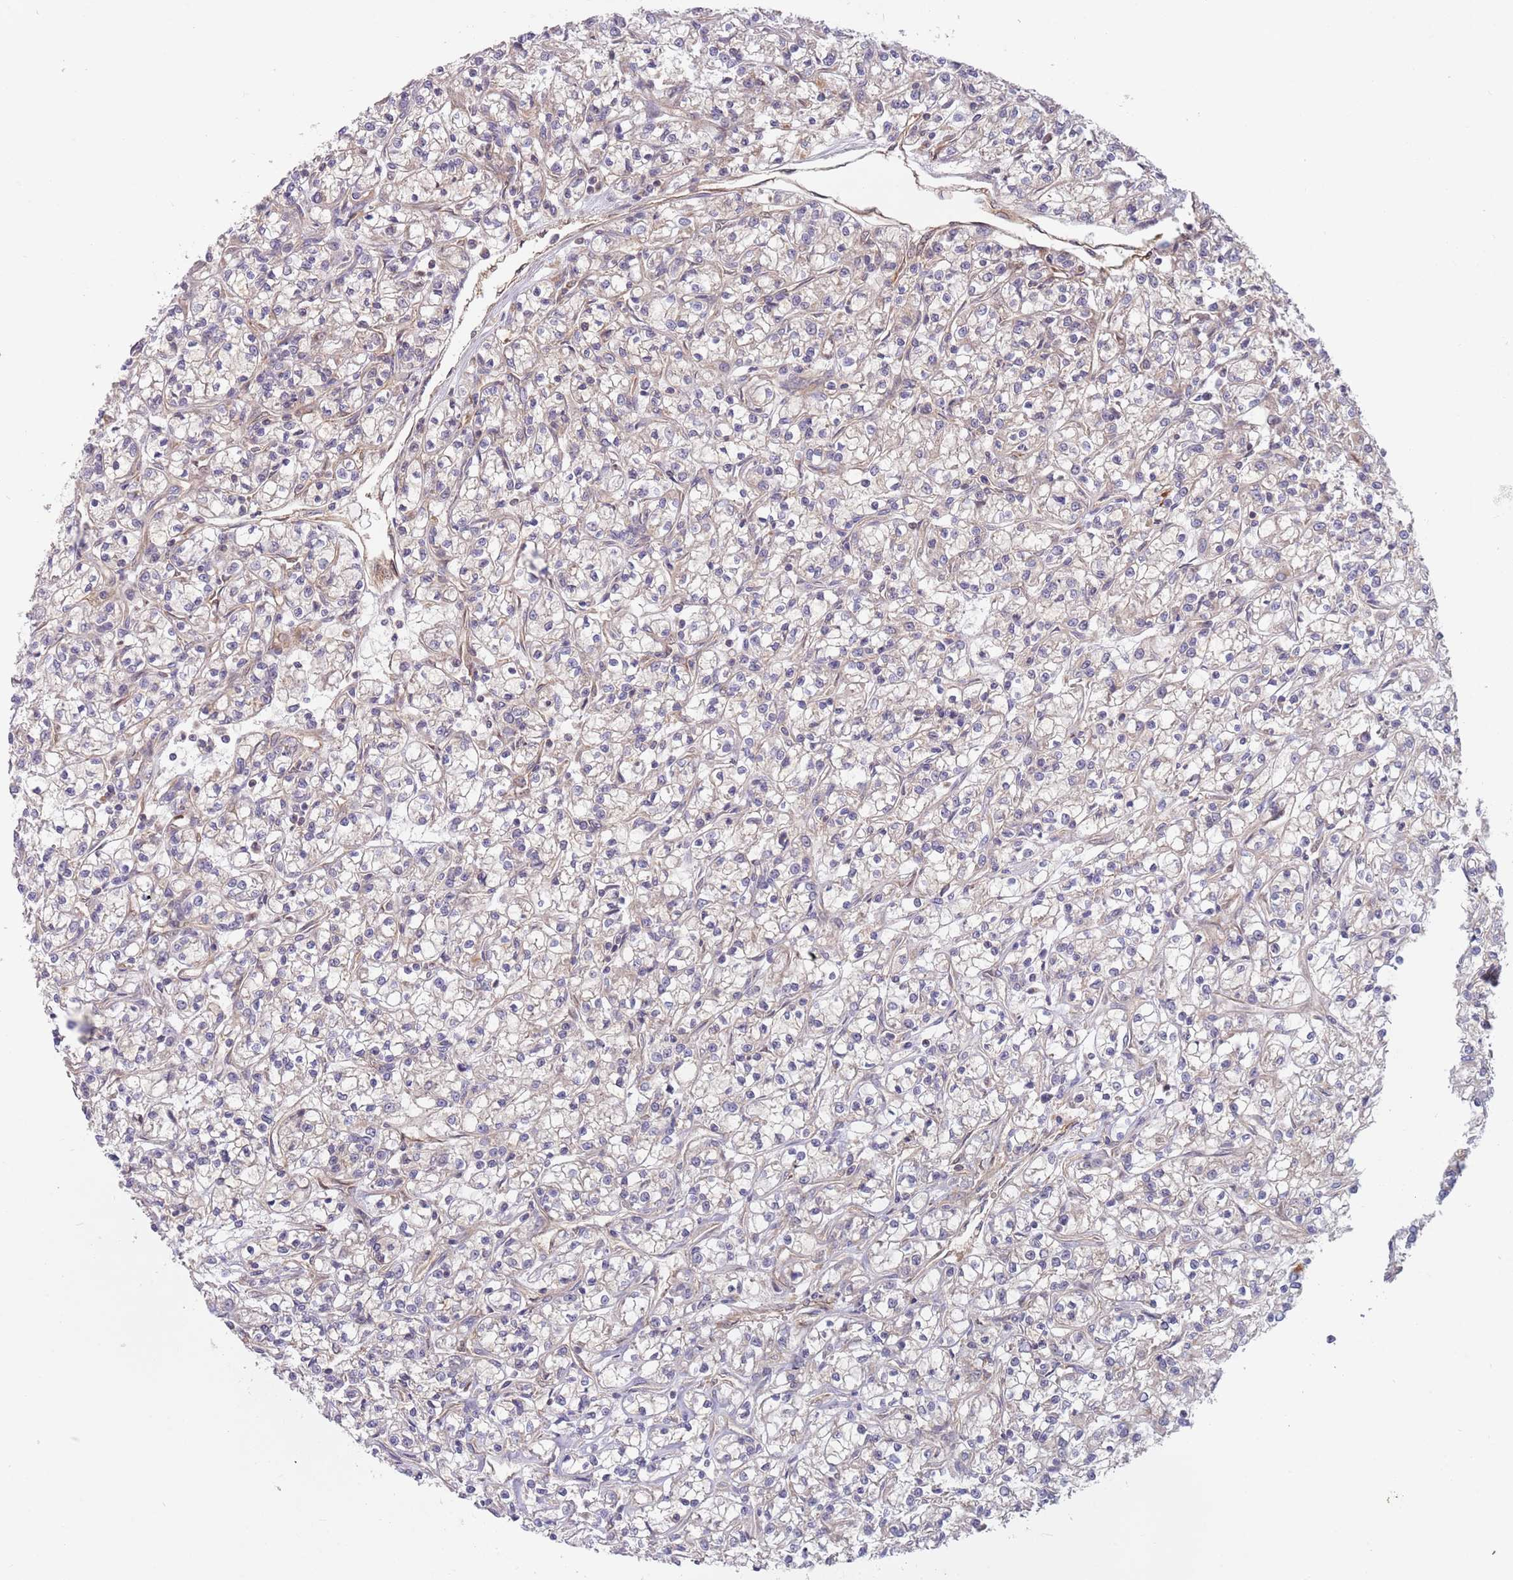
{"staining": {"intensity": "weak", "quantity": "<25%", "location": "cytoplasmic/membranous"}, "tissue": "renal cancer", "cell_type": "Tumor cells", "image_type": "cancer", "snomed": [{"axis": "morphology", "description": "Adenocarcinoma, NOS"}, {"axis": "topography", "description": "Kidney"}], "caption": "Immunohistochemistry (IHC) photomicrograph of renal adenocarcinoma stained for a protein (brown), which reveals no staining in tumor cells.", "gene": "GUK1", "patient": {"sex": "female", "age": 59}}